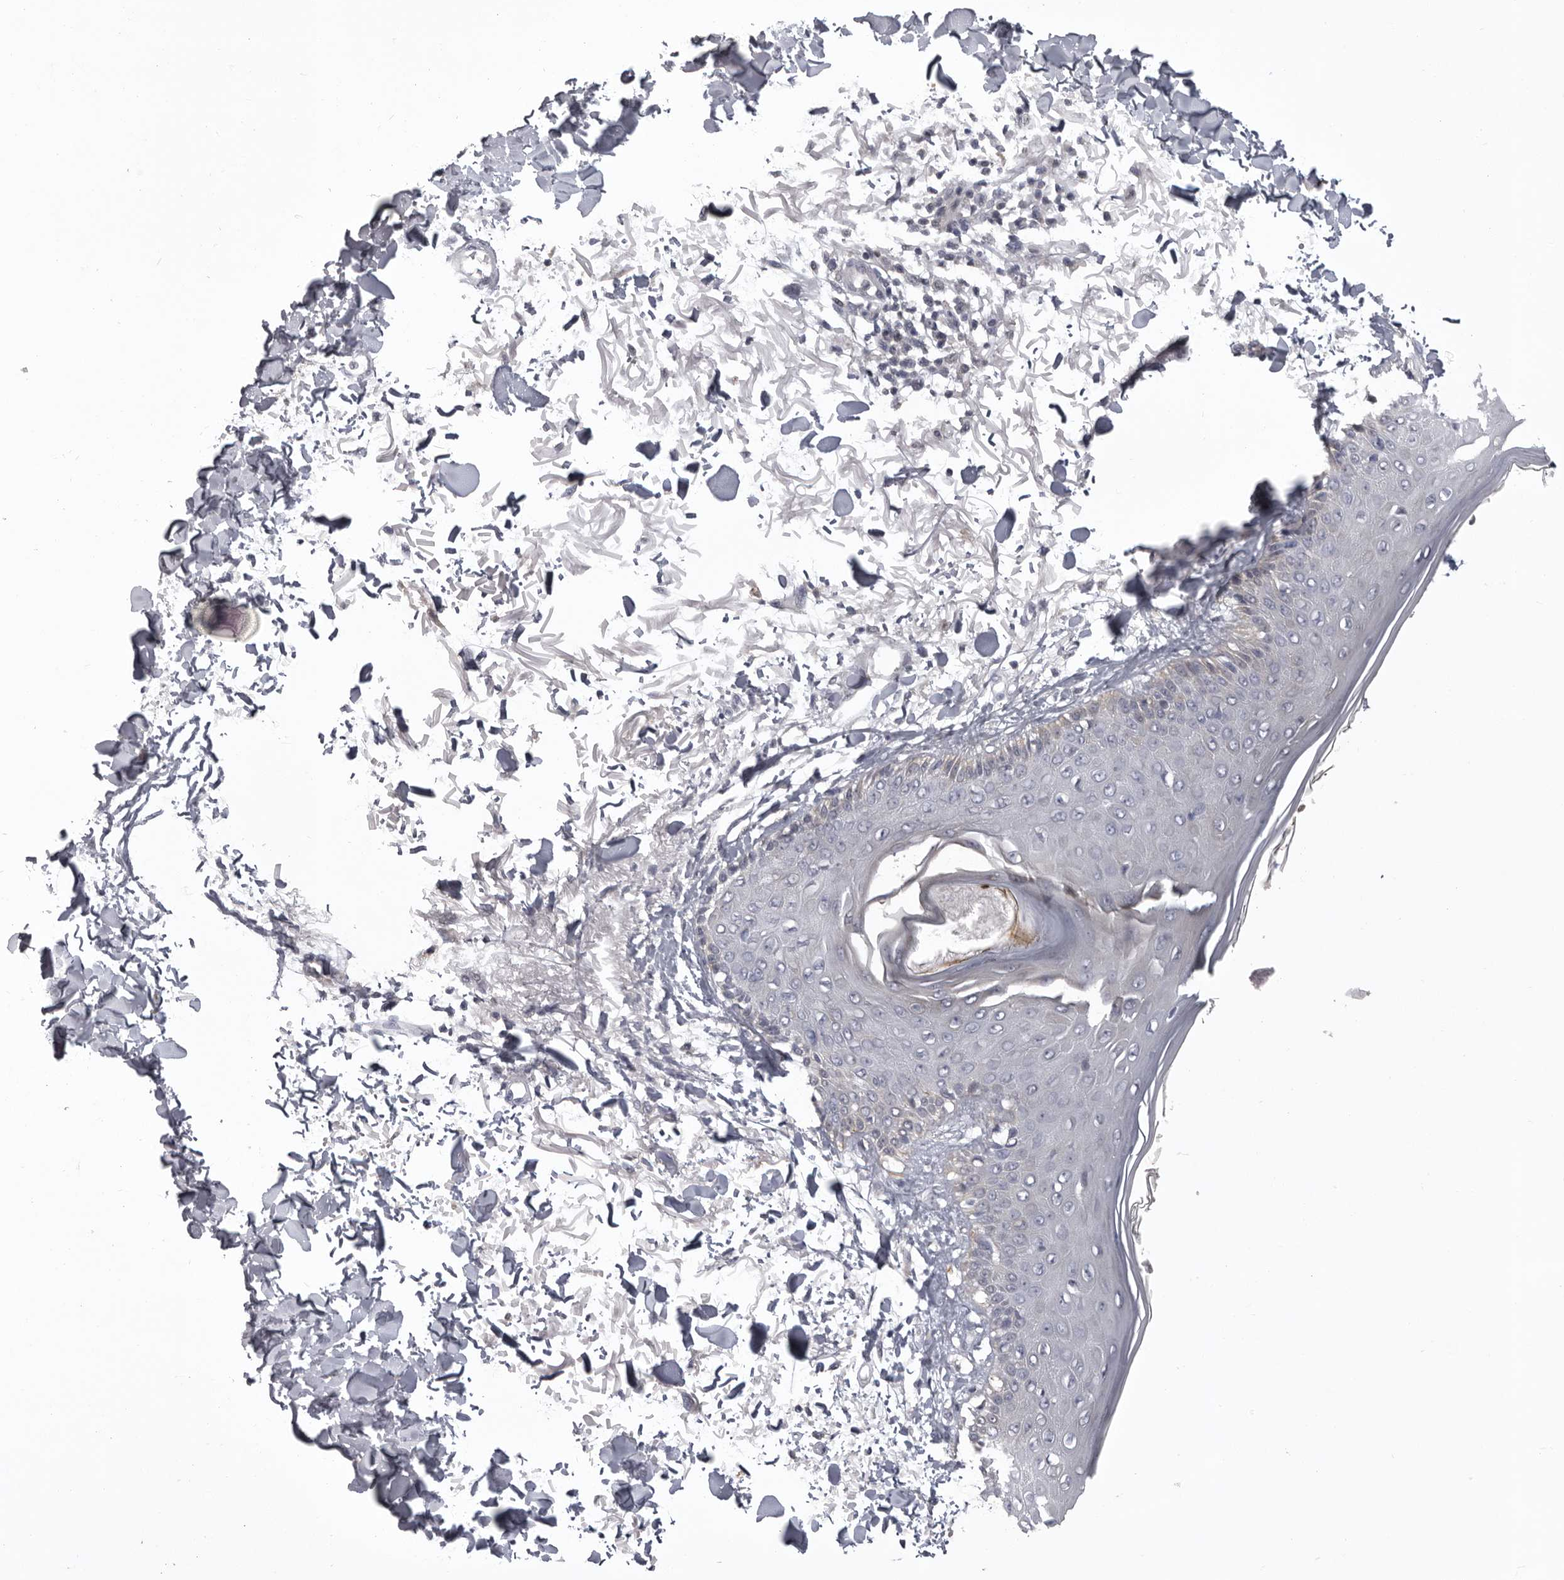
{"staining": {"intensity": "negative", "quantity": "none", "location": "none"}, "tissue": "skin", "cell_type": "Fibroblasts", "image_type": "normal", "snomed": [{"axis": "morphology", "description": "Normal tissue, NOS"}, {"axis": "morphology", "description": "Squamous cell carcinoma, NOS"}, {"axis": "topography", "description": "Skin"}, {"axis": "topography", "description": "Peripheral nerve tissue"}], "caption": "Micrograph shows no significant protein staining in fibroblasts of benign skin.", "gene": "MDH1", "patient": {"sex": "male", "age": 83}}